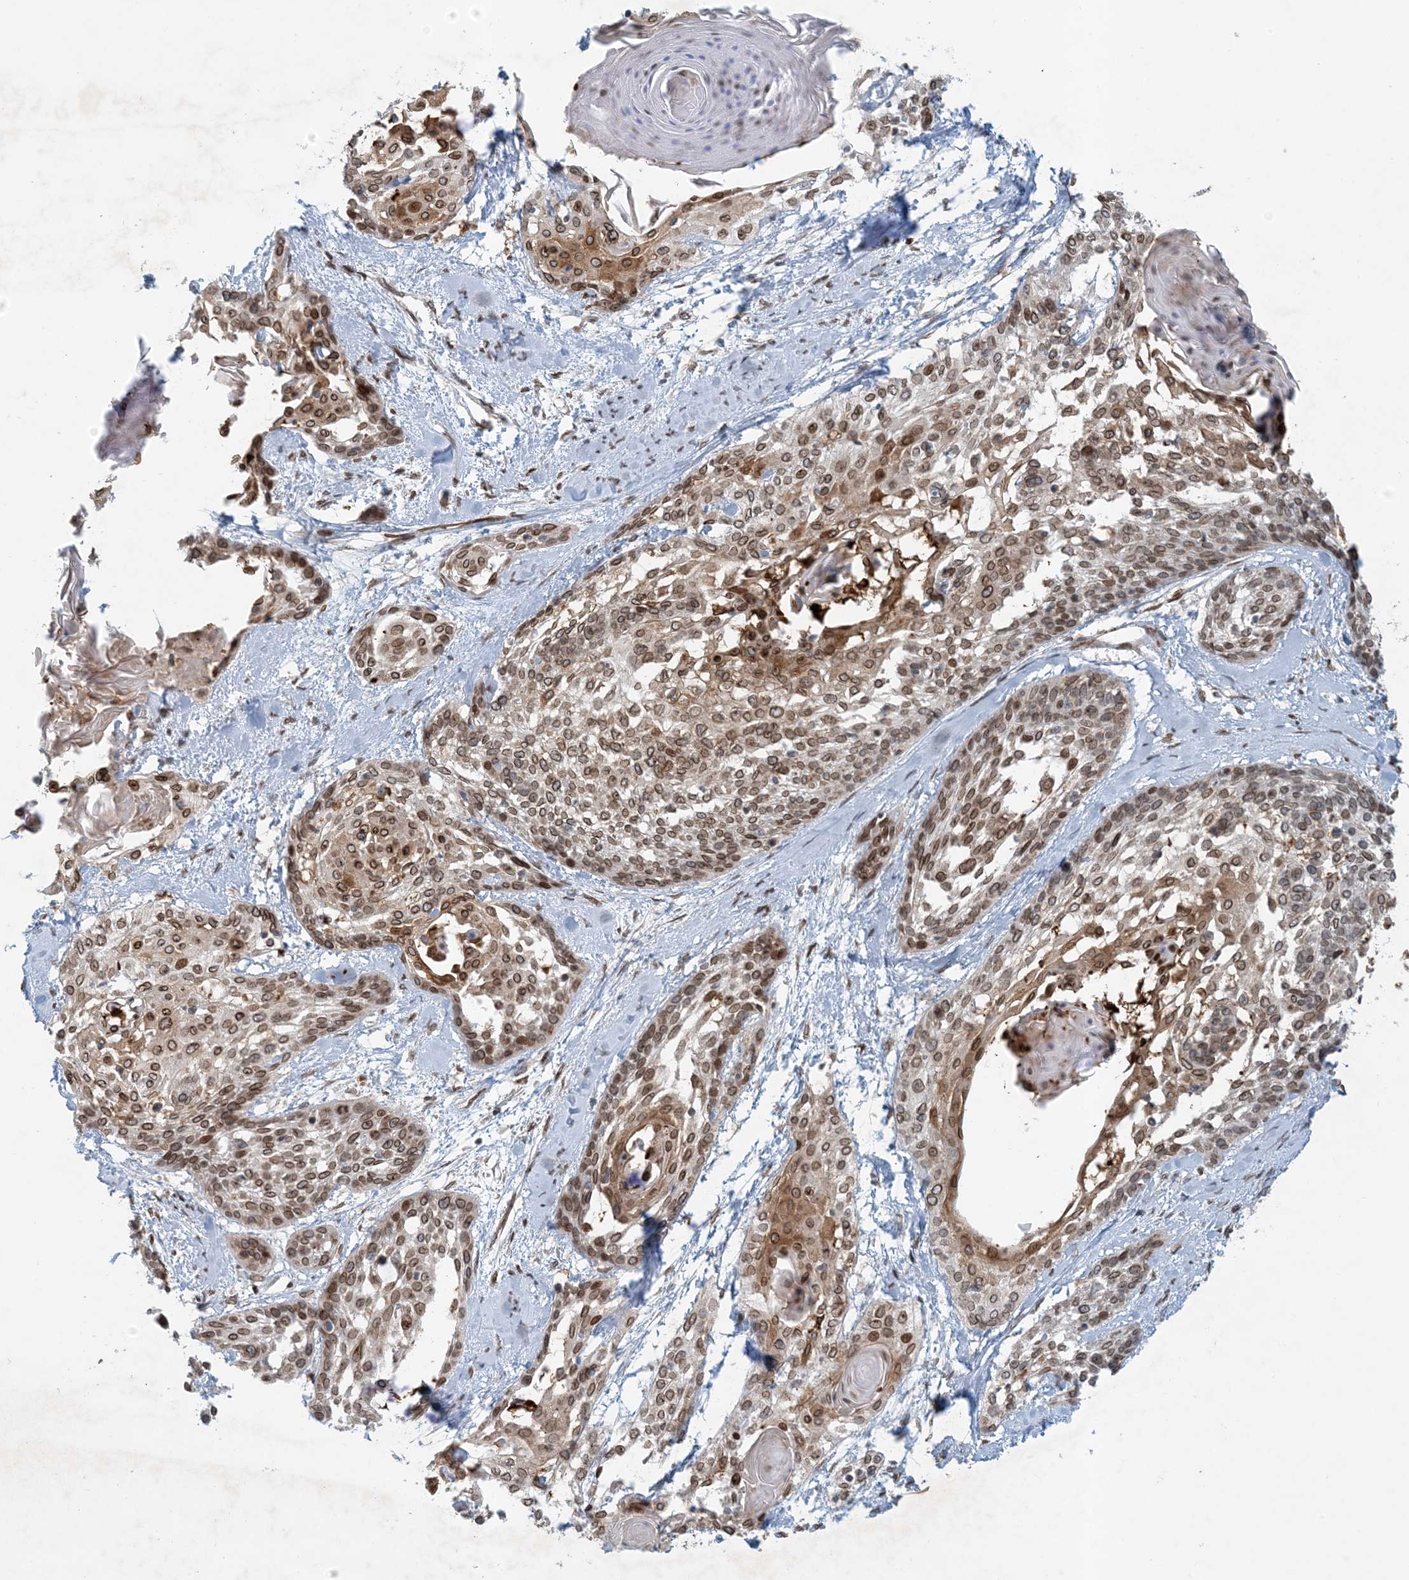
{"staining": {"intensity": "moderate", "quantity": ">75%", "location": "cytoplasmic/membranous,nuclear"}, "tissue": "cervical cancer", "cell_type": "Tumor cells", "image_type": "cancer", "snomed": [{"axis": "morphology", "description": "Squamous cell carcinoma, NOS"}, {"axis": "topography", "description": "Cervix"}], "caption": "Protein analysis of cervical squamous cell carcinoma tissue shows moderate cytoplasmic/membranous and nuclear positivity in approximately >75% of tumor cells.", "gene": "SLC35A2", "patient": {"sex": "female", "age": 57}}